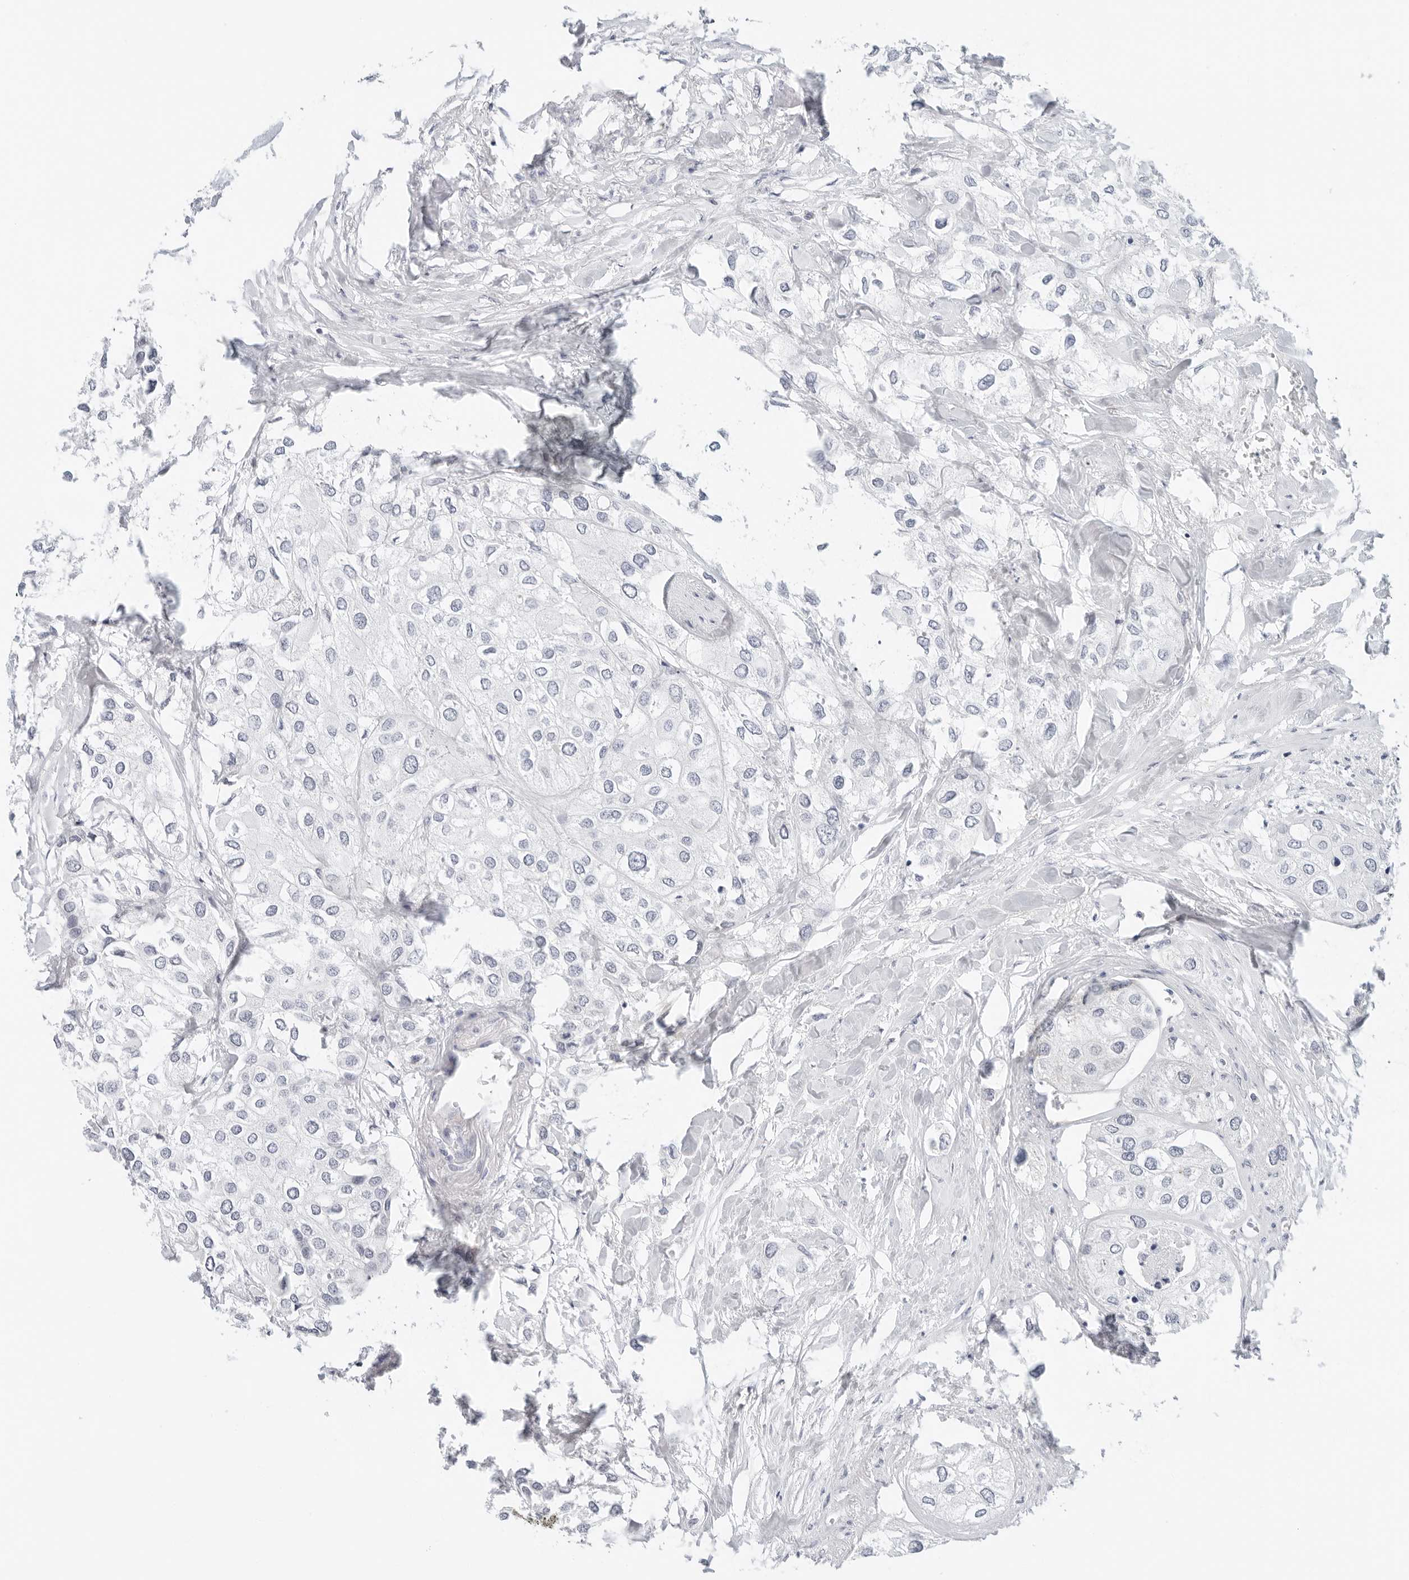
{"staining": {"intensity": "negative", "quantity": "none", "location": "none"}, "tissue": "urothelial cancer", "cell_type": "Tumor cells", "image_type": "cancer", "snomed": [{"axis": "morphology", "description": "Urothelial carcinoma, High grade"}, {"axis": "topography", "description": "Urinary bladder"}], "caption": "There is no significant positivity in tumor cells of urothelial carcinoma (high-grade).", "gene": "RC3H1", "patient": {"sex": "male", "age": 64}}